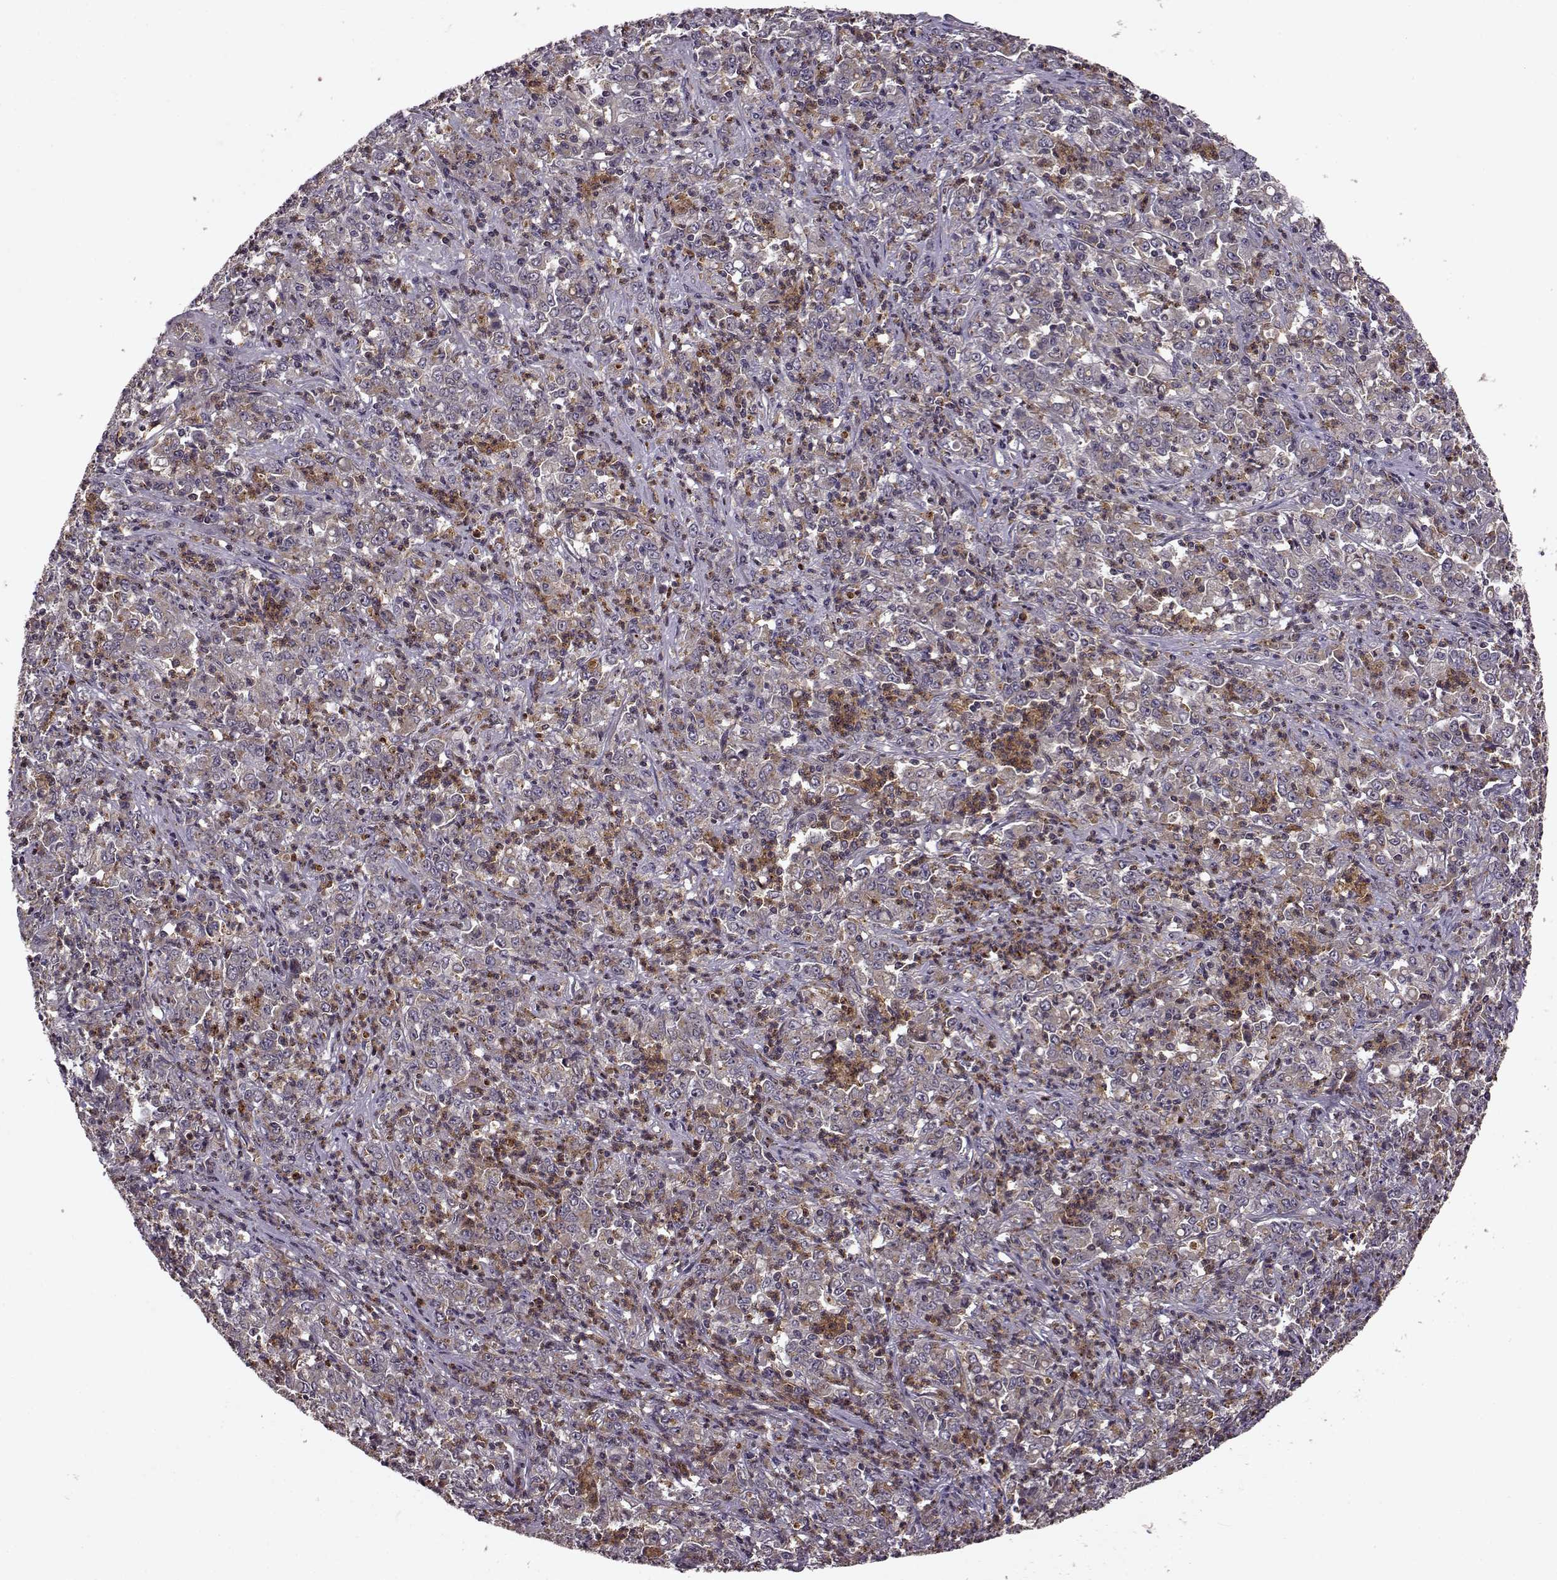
{"staining": {"intensity": "weak", "quantity": ">75%", "location": "cytoplasmic/membranous"}, "tissue": "stomach cancer", "cell_type": "Tumor cells", "image_type": "cancer", "snomed": [{"axis": "morphology", "description": "Adenocarcinoma, NOS"}, {"axis": "topography", "description": "Stomach, lower"}], "caption": "This is an image of immunohistochemistry (IHC) staining of stomach adenocarcinoma, which shows weak expression in the cytoplasmic/membranous of tumor cells.", "gene": "IFRD2", "patient": {"sex": "female", "age": 71}}